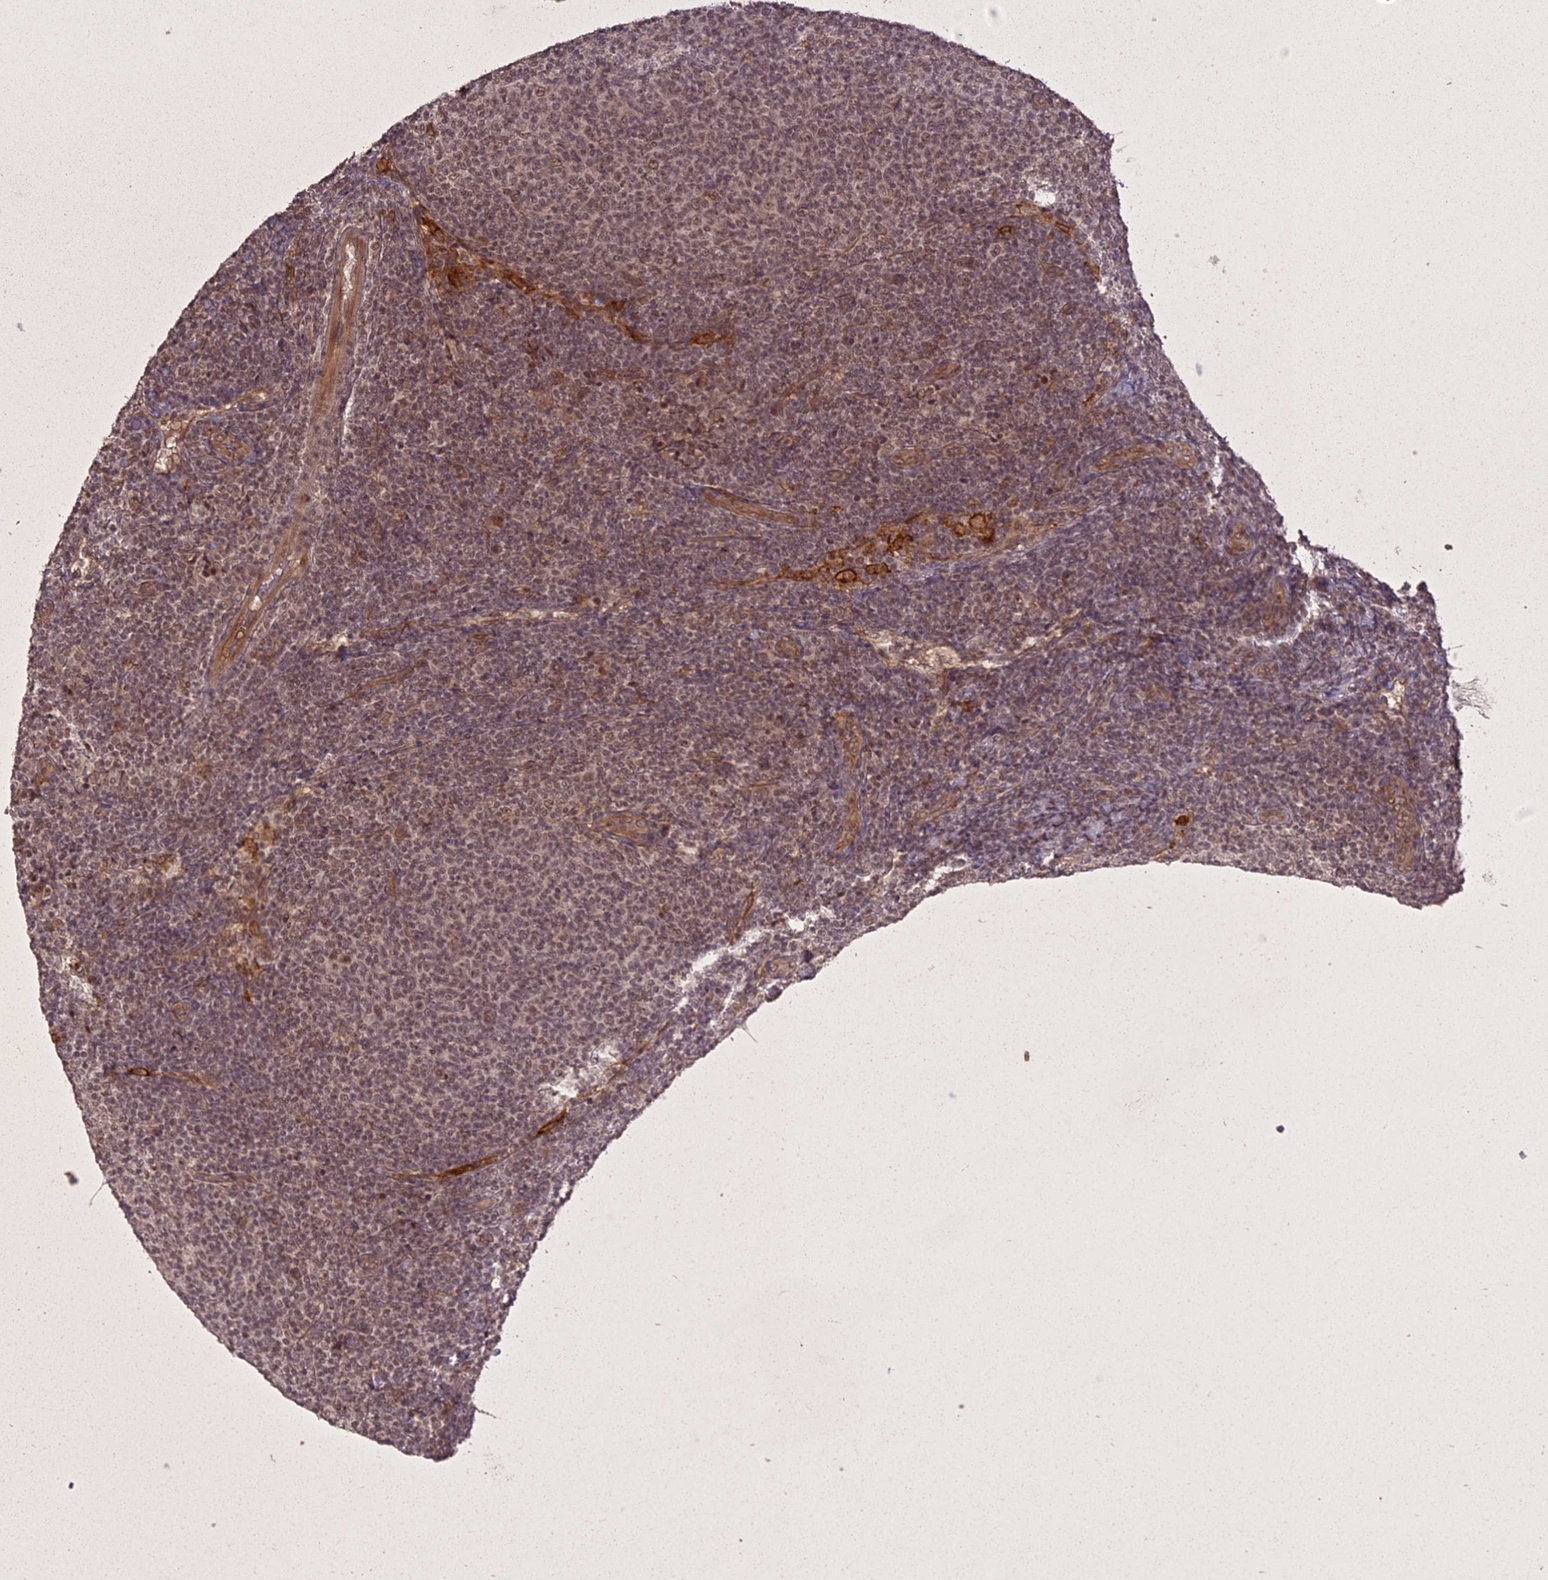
{"staining": {"intensity": "moderate", "quantity": "25%-75%", "location": "nuclear"}, "tissue": "lymphoma", "cell_type": "Tumor cells", "image_type": "cancer", "snomed": [{"axis": "morphology", "description": "Malignant lymphoma, non-Hodgkin's type, Low grade"}, {"axis": "topography", "description": "Lymph node"}], "caption": "IHC micrograph of neoplastic tissue: human malignant lymphoma, non-Hodgkin's type (low-grade) stained using immunohistochemistry shows medium levels of moderate protein expression localized specifically in the nuclear of tumor cells, appearing as a nuclear brown color.", "gene": "ING5", "patient": {"sex": "male", "age": 66}}